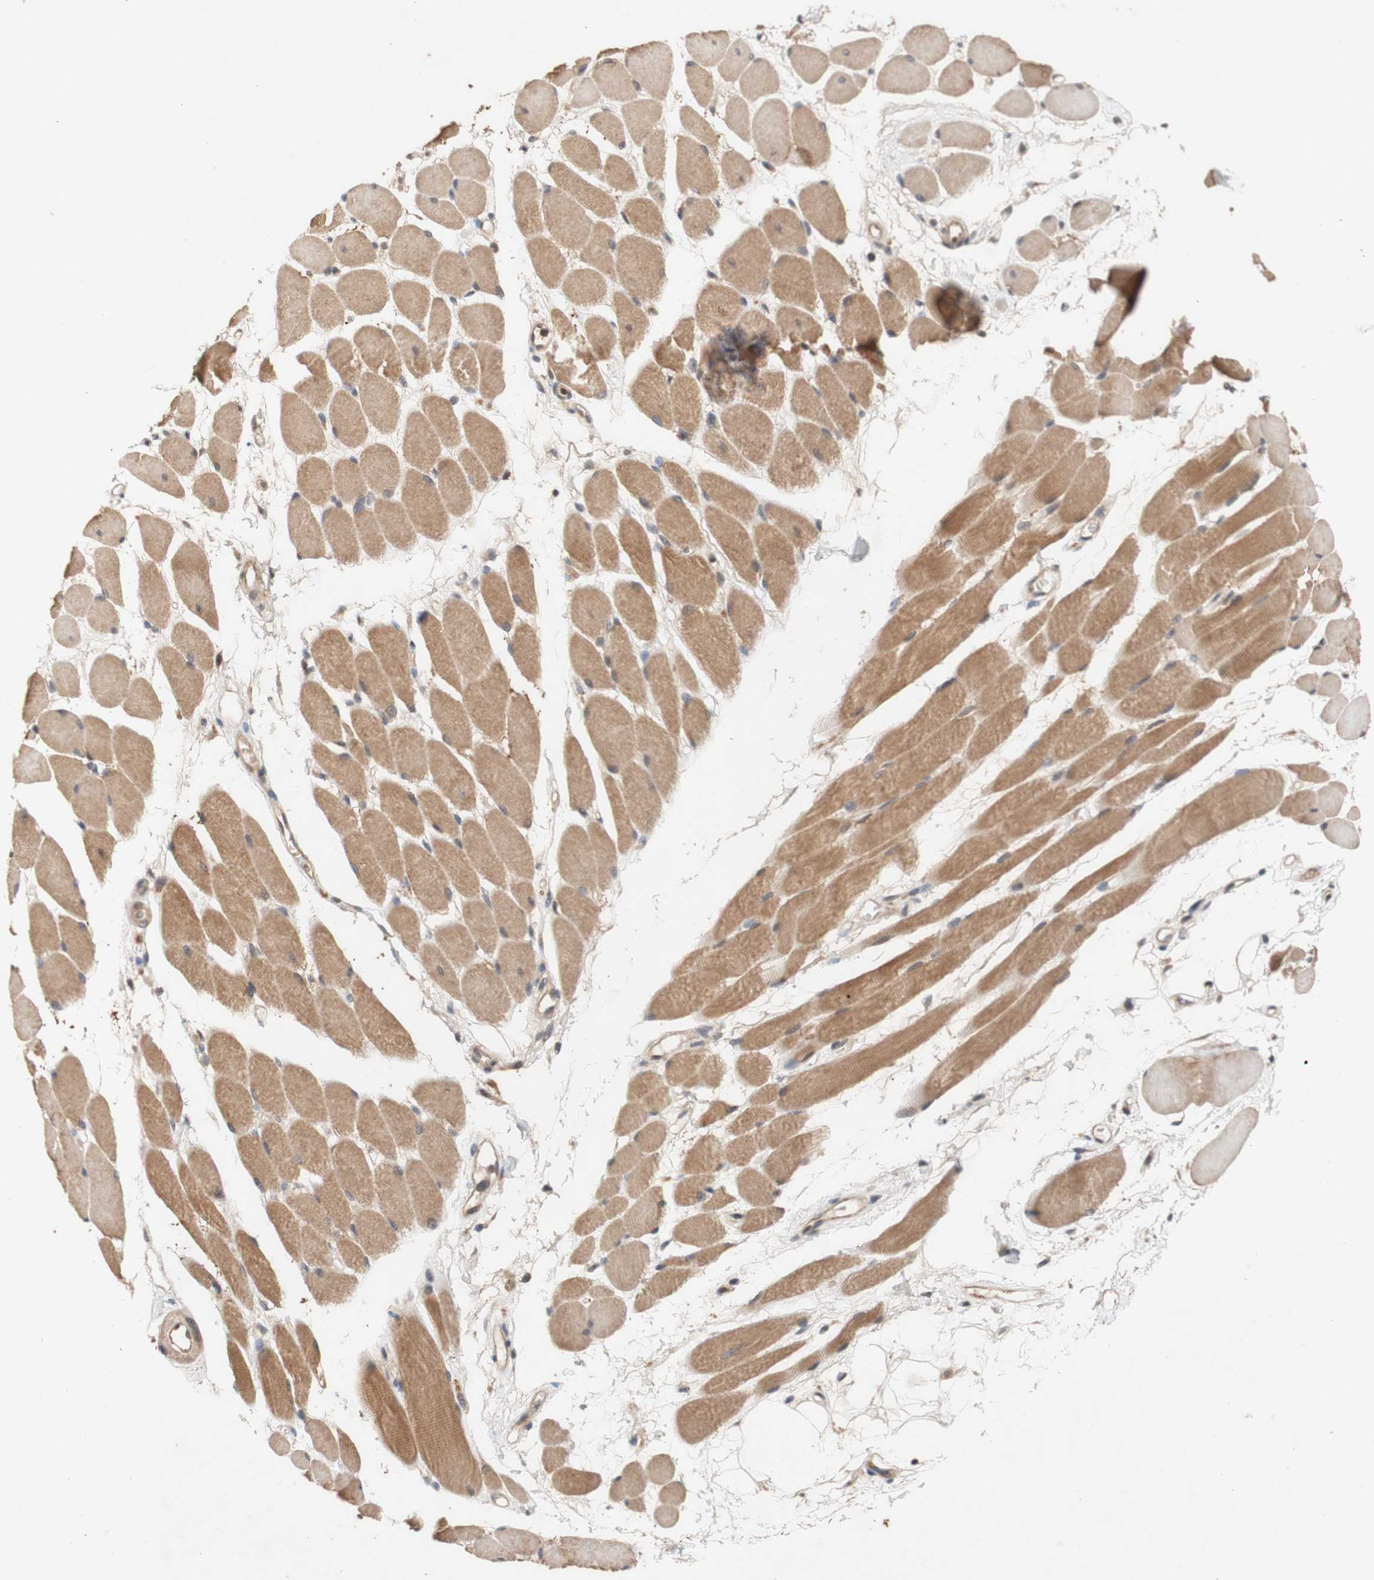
{"staining": {"intensity": "moderate", "quantity": ">75%", "location": "cytoplasmic/membranous"}, "tissue": "skeletal muscle", "cell_type": "Myocytes", "image_type": "normal", "snomed": [{"axis": "morphology", "description": "Normal tissue, NOS"}, {"axis": "topography", "description": "Skeletal muscle"}, {"axis": "topography", "description": "Peripheral nerve tissue"}], "caption": "The micrograph demonstrates a brown stain indicating the presence of a protein in the cytoplasmic/membranous of myocytes in skeletal muscle. (DAB = brown stain, brightfield microscopy at high magnification).", "gene": "PIN1", "patient": {"sex": "female", "age": 84}}